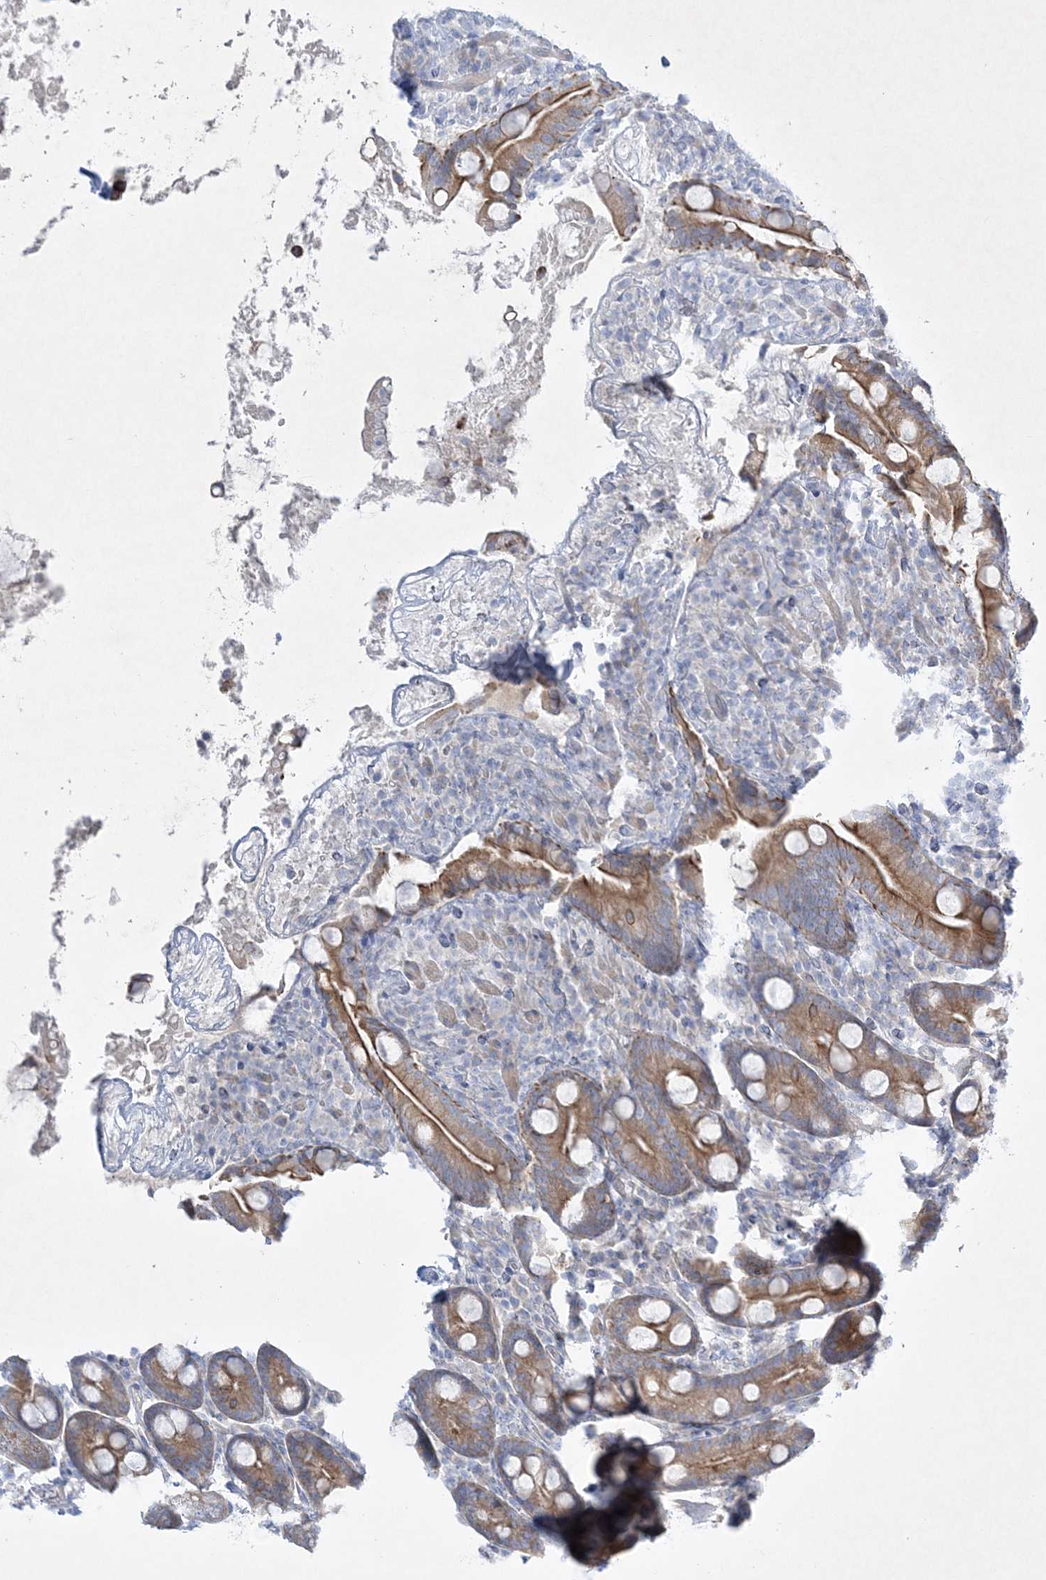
{"staining": {"intensity": "weak", "quantity": ">75%", "location": "cytoplasmic/membranous"}, "tissue": "duodenum", "cell_type": "Glandular cells", "image_type": "normal", "snomed": [{"axis": "morphology", "description": "Normal tissue, NOS"}, {"axis": "topography", "description": "Duodenum"}], "caption": "This micrograph displays immunohistochemistry (IHC) staining of unremarkable human duodenum, with low weak cytoplasmic/membranous positivity in about >75% of glandular cells.", "gene": "FARSB", "patient": {"sex": "male", "age": 35}}